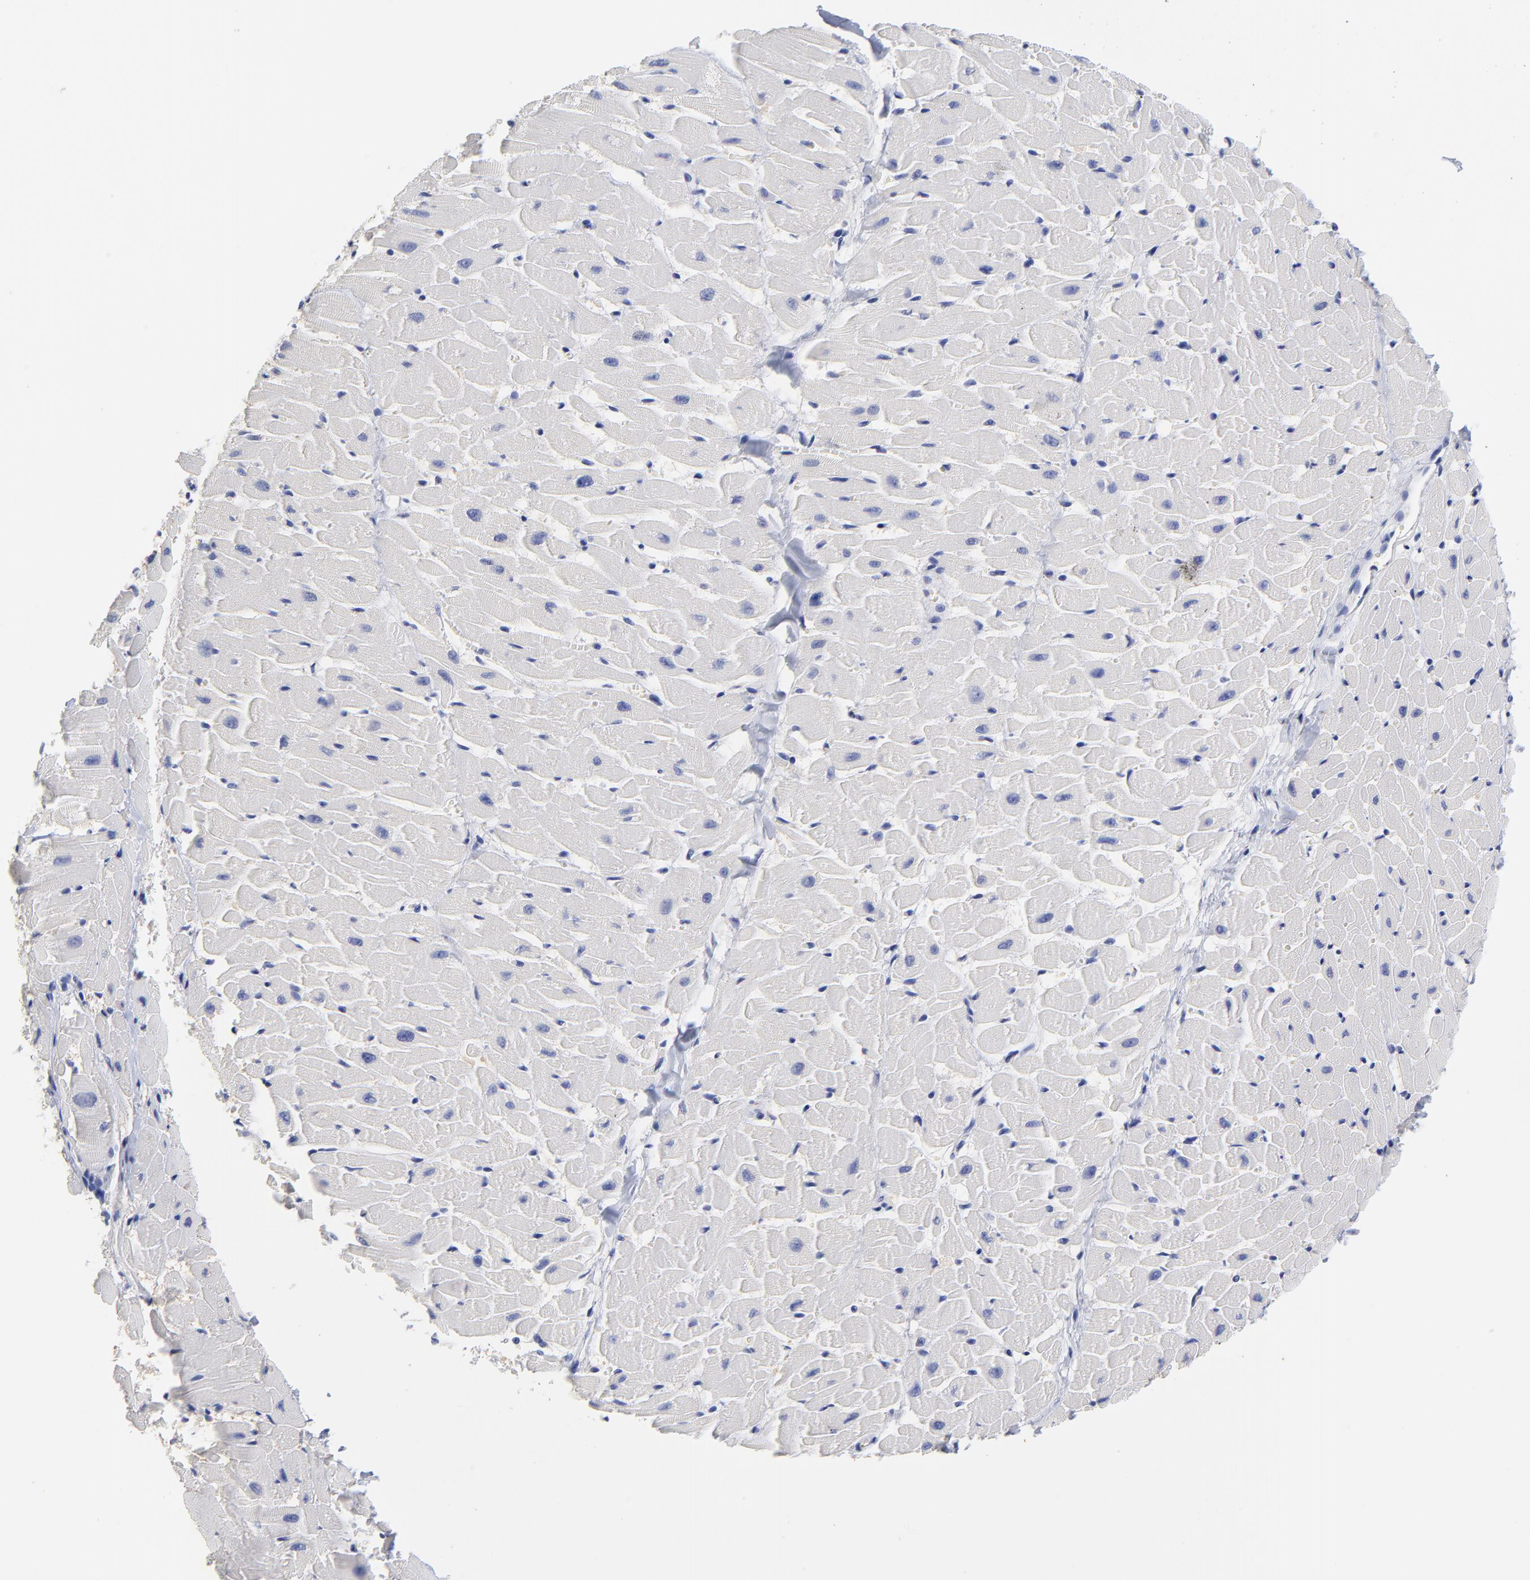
{"staining": {"intensity": "negative", "quantity": "none", "location": "none"}, "tissue": "heart muscle", "cell_type": "Cardiomyocytes", "image_type": "normal", "snomed": [{"axis": "morphology", "description": "Normal tissue, NOS"}, {"axis": "topography", "description": "Heart"}], "caption": "Immunohistochemistry histopathology image of benign human heart muscle stained for a protein (brown), which displays no positivity in cardiomyocytes.", "gene": "LAX1", "patient": {"sex": "female", "age": 19}}